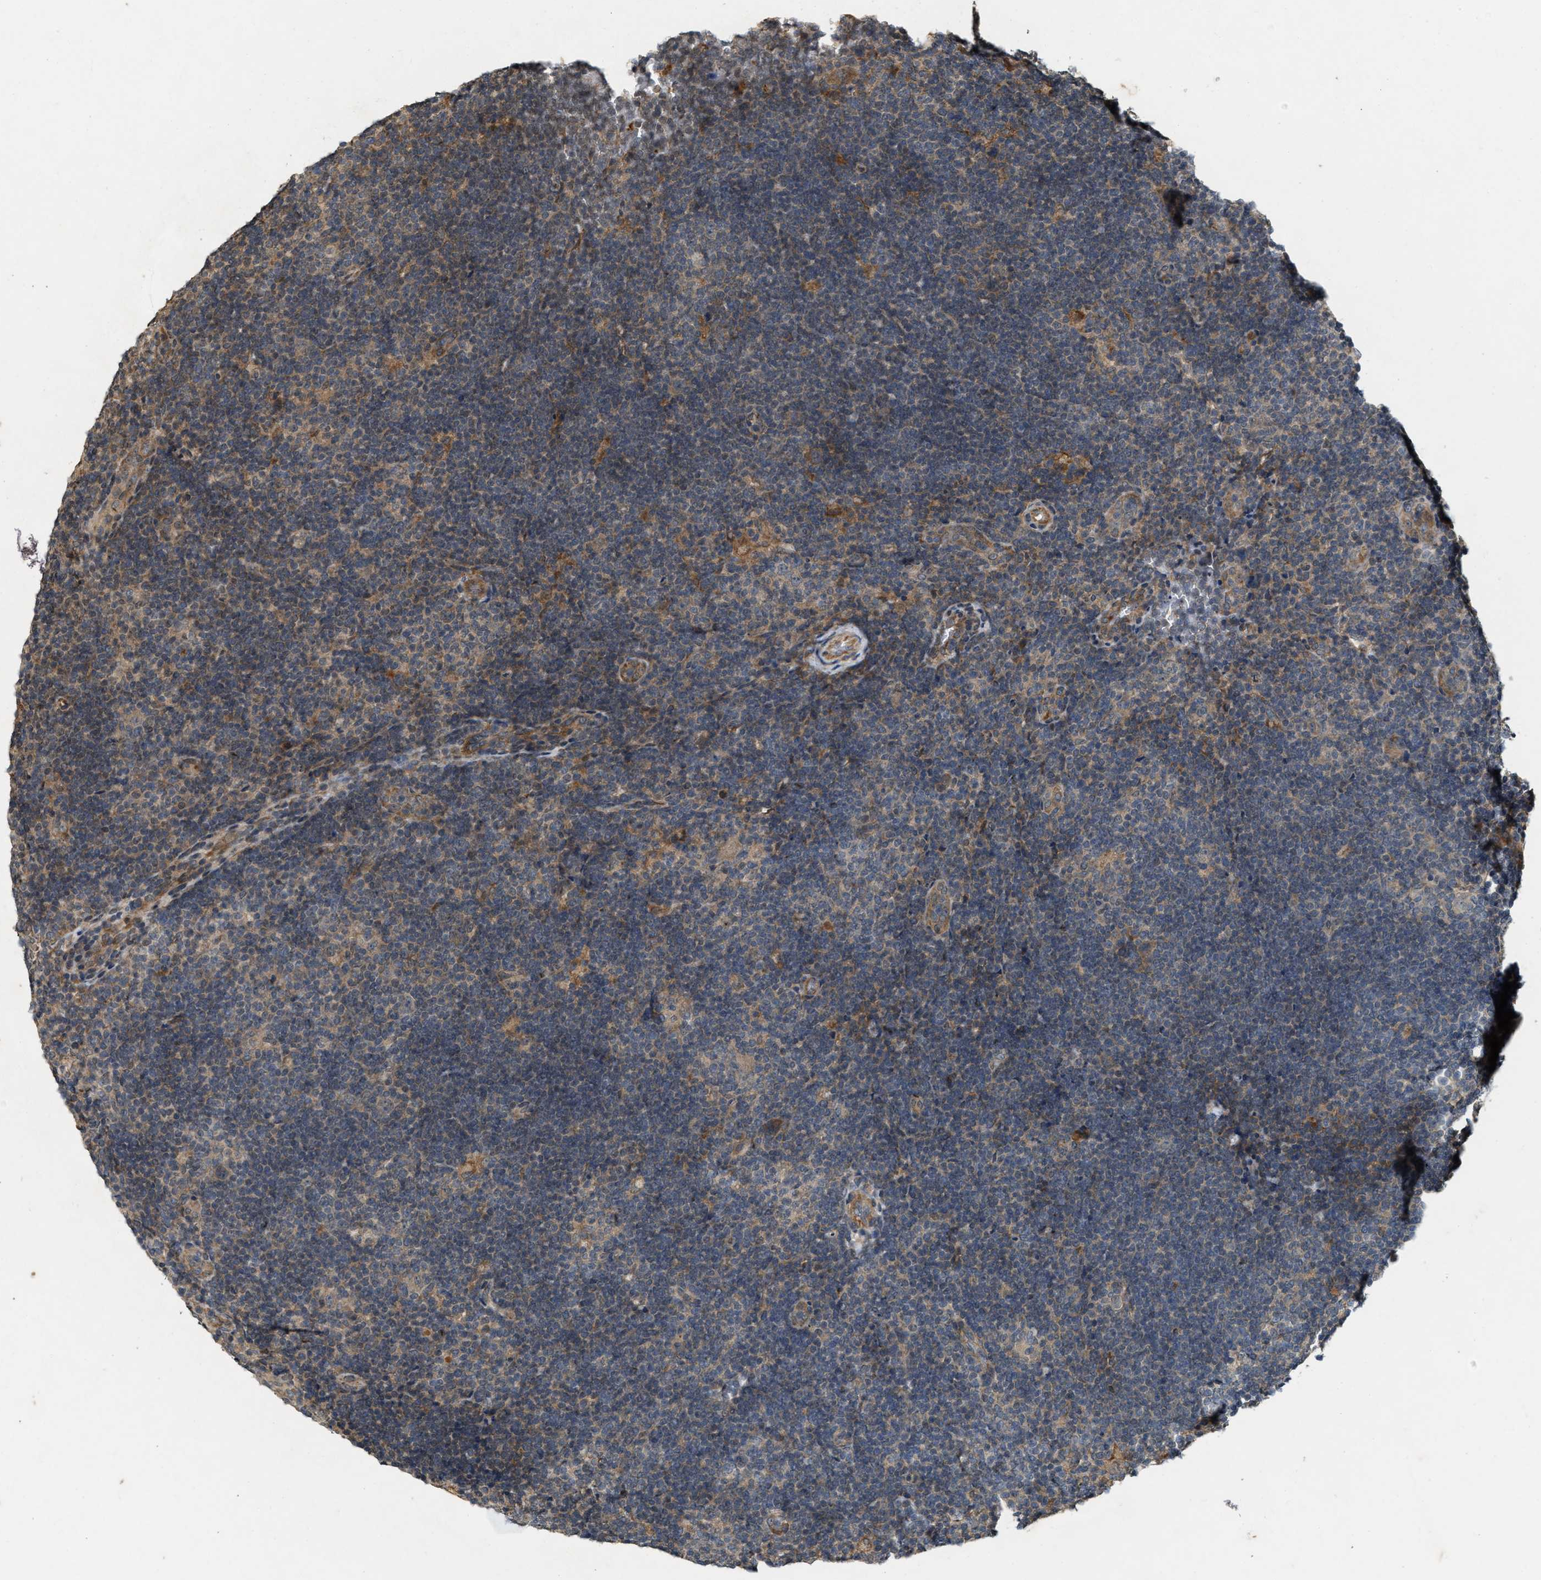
{"staining": {"intensity": "weak", "quantity": "<25%", "location": "cytoplasmic/membranous"}, "tissue": "lymphoma", "cell_type": "Tumor cells", "image_type": "cancer", "snomed": [{"axis": "morphology", "description": "Hodgkin's disease, NOS"}, {"axis": "topography", "description": "Lymph node"}], "caption": "Human lymphoma stained for a protein using immunohistochemistry demonstrates no expression in tumor cells.", "gene": "KIF21A", "patient": {"sex": "female", "age": 57}}